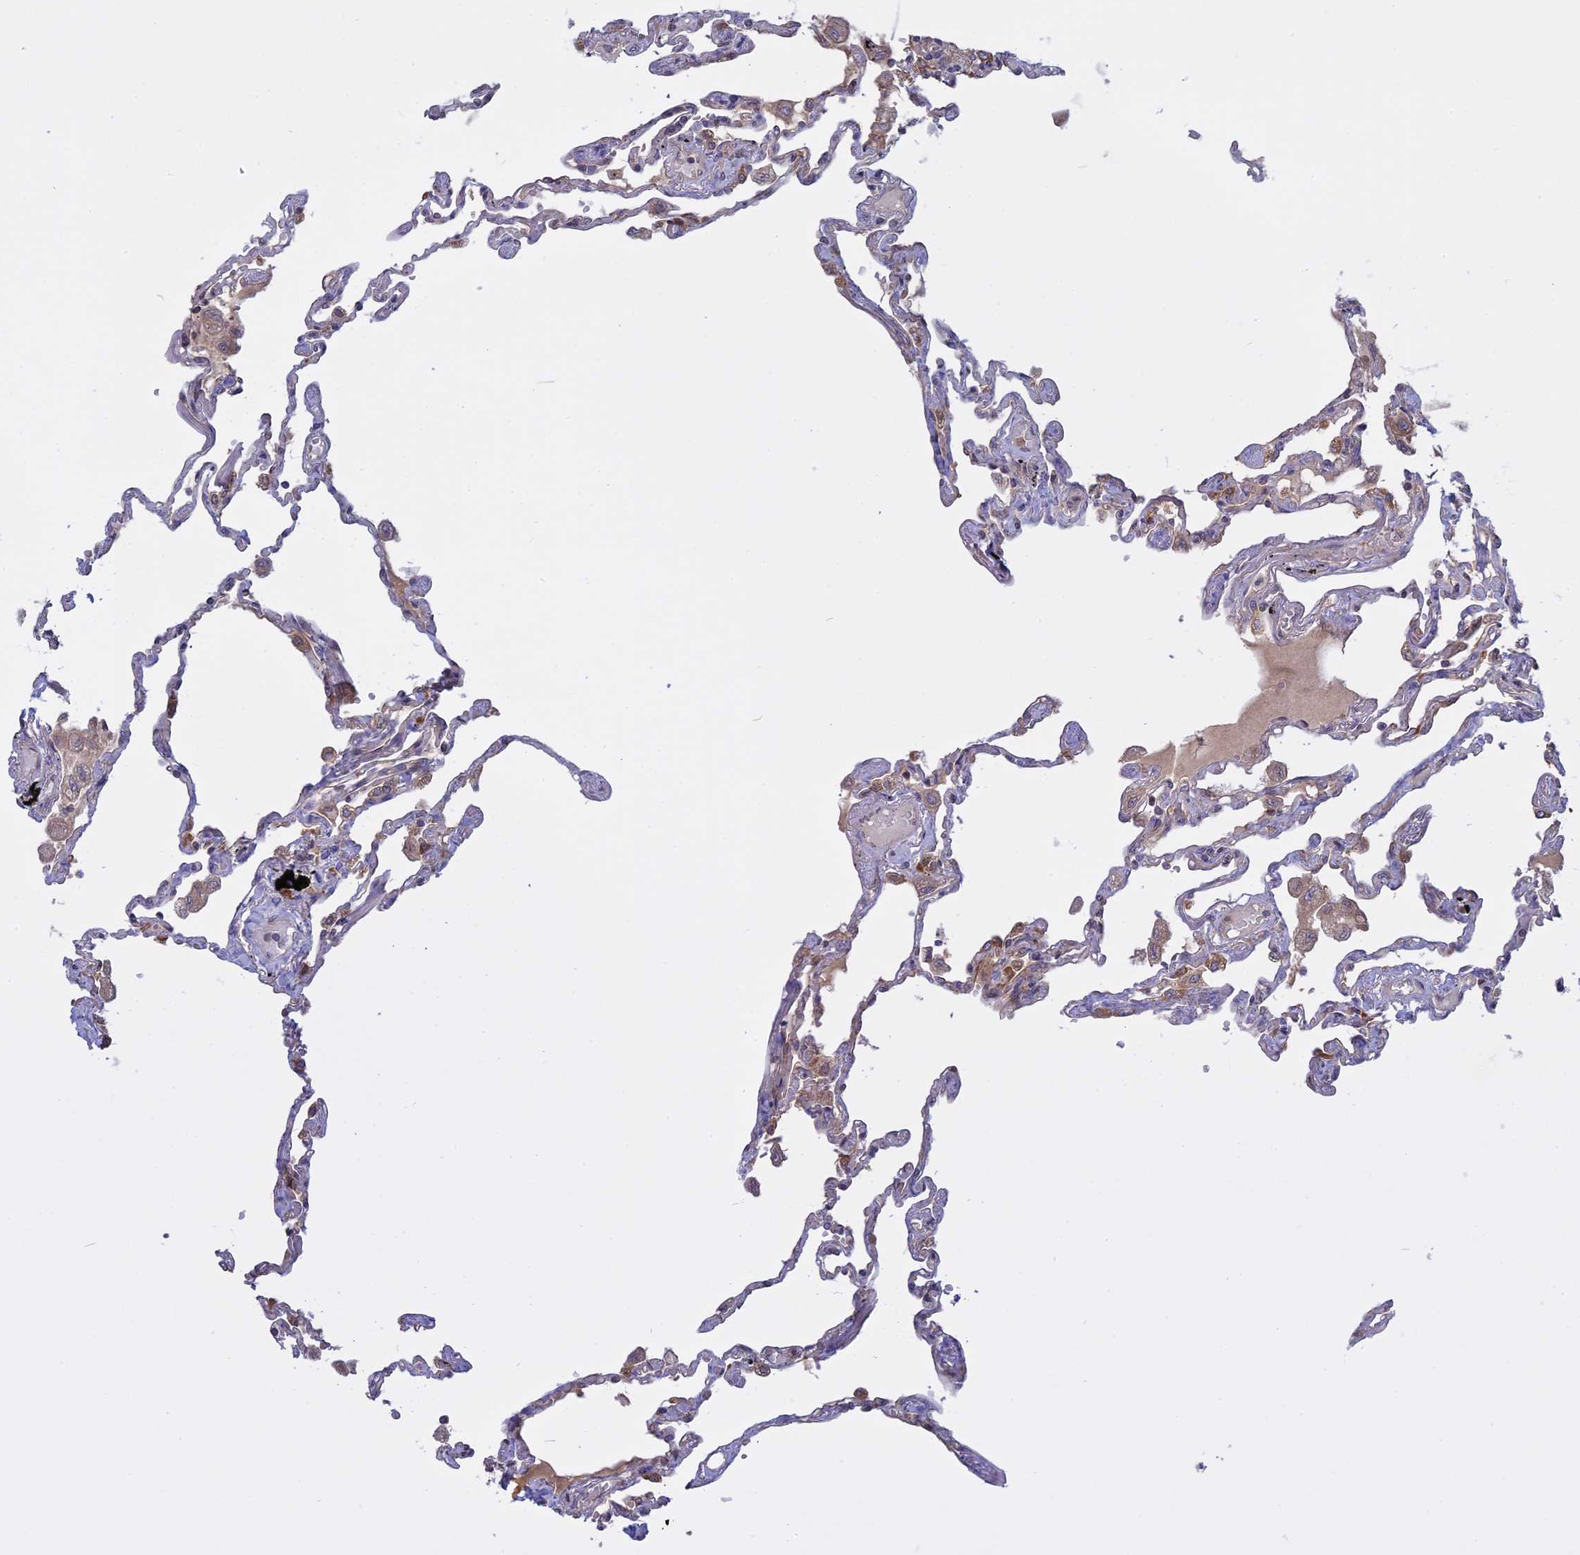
{"staining": {"intensity": "moderate", "quantity": "25%-75%", "location": "cytoplasmic/membranous"}, "tissue": "lung", "cell_type": "Alveolar cells", "image_type": "normal", "snomed": [{"axis": "morphology", "description": "Normal tissue, NOS"}, {"axis": "topography", "description": "Lung"}], "caption": "This micrograph shows normal lung stained with immunohistochemistry (IHC) to label a protein in brown. The cytoplasmic/membranous of alveolar cells show moderate positivity for the protein. Nuclei are counter-stained blue.", "gene": "TMEM208", "patient": {"sex": "female", "age": 67}}